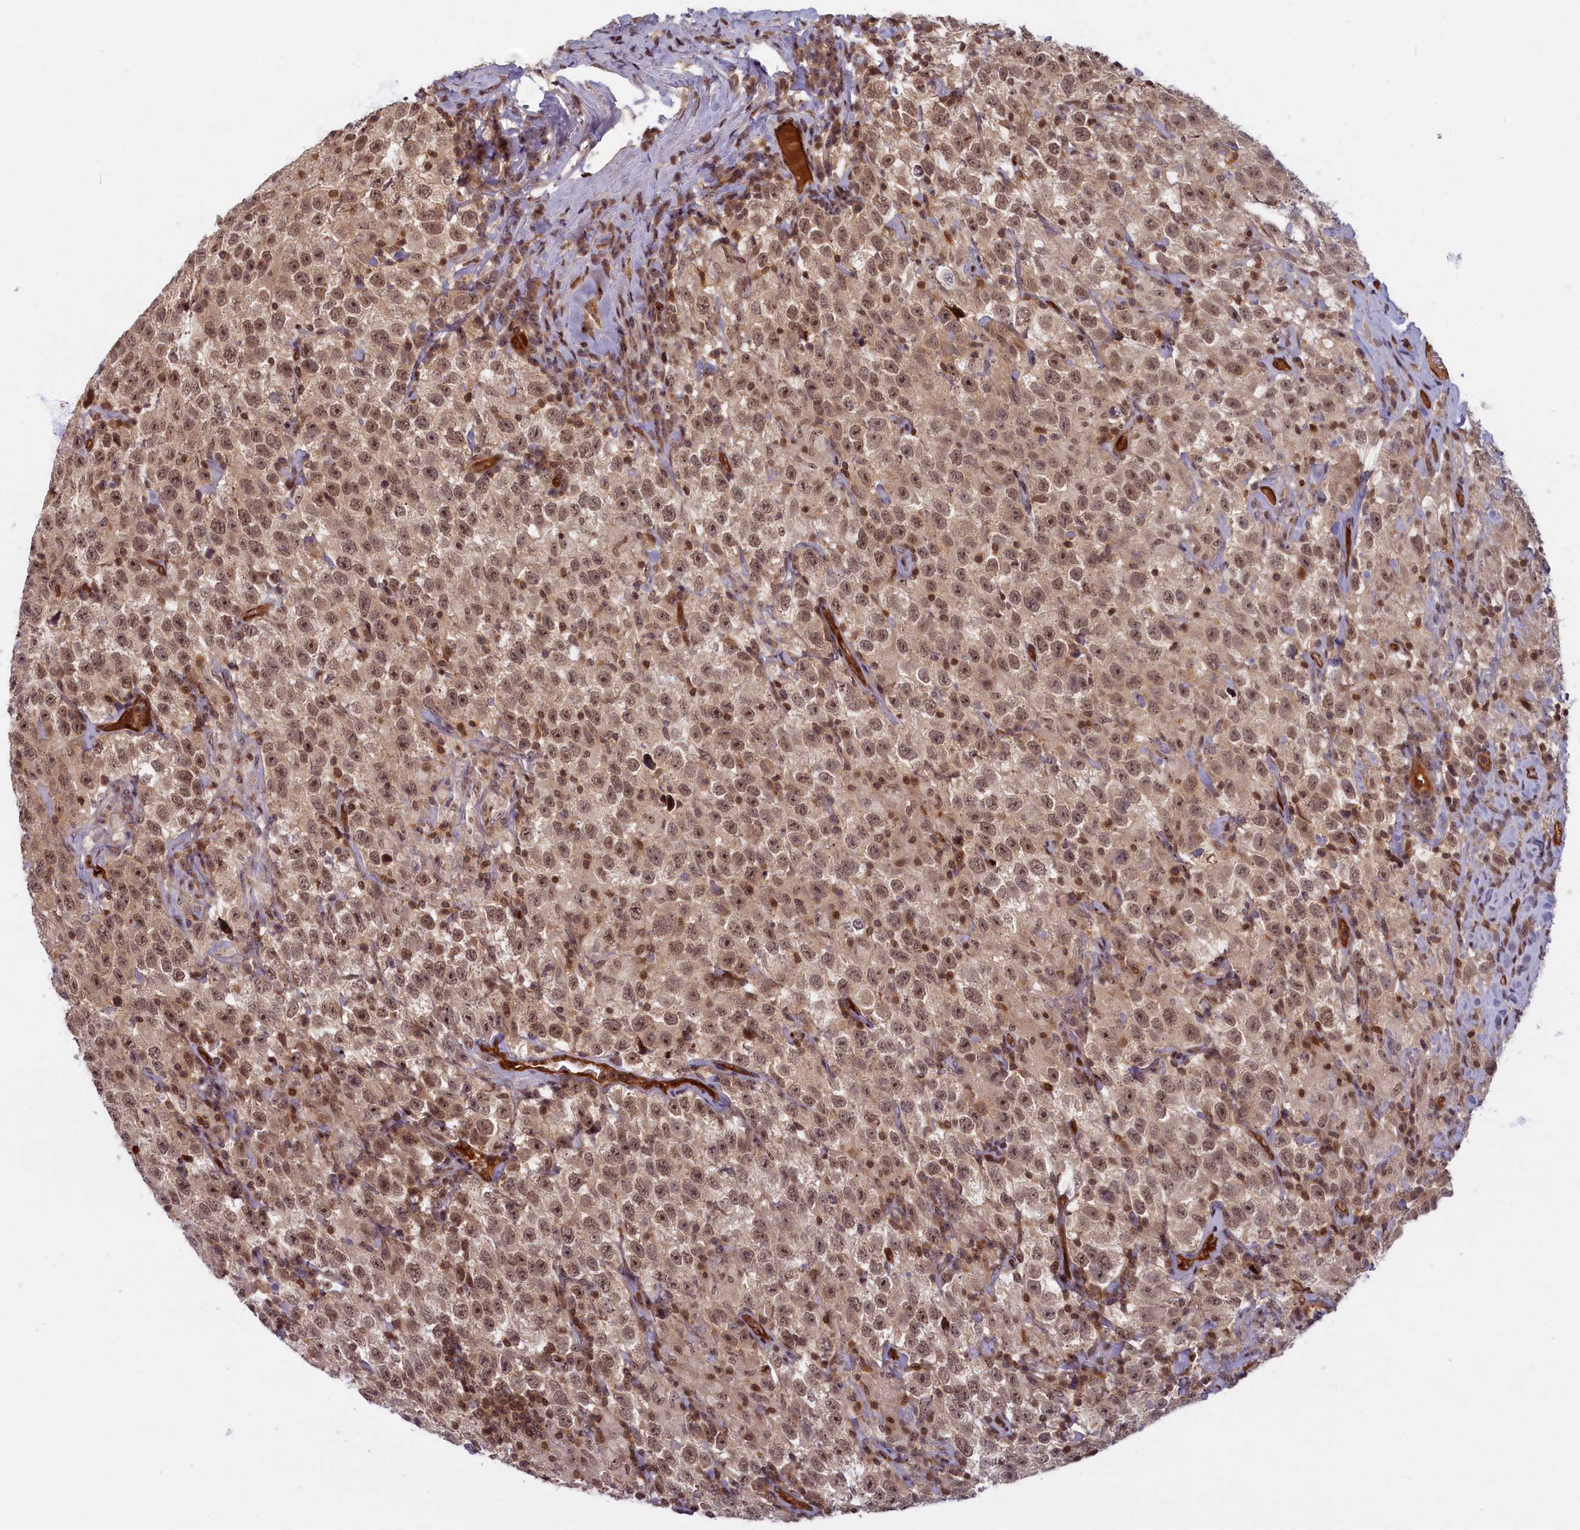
{"staining": {"intensity": "moderate", "quantity": ">75%", "location": "nuclear"}, "tissue": "testis cancer", "cell_type": "Tumor cells", "image_type": "cancer", "snomed": [{"axis": "morphology", "description": "Seminoma, NOS"}, {"axis": "topography", "description": "Testis"}], "caption": "High-magnification brightfield microscopy of testis cancer stained with DAB (3,3'-diaminobenzidine) (brown) and counterstained with hematoxylin (blue). tumor cells exhibit moderate nuclear expression is present in approximately>75% of cells.", "gene": "SNRK", "patient": {"sex": "male", "age": 41}}